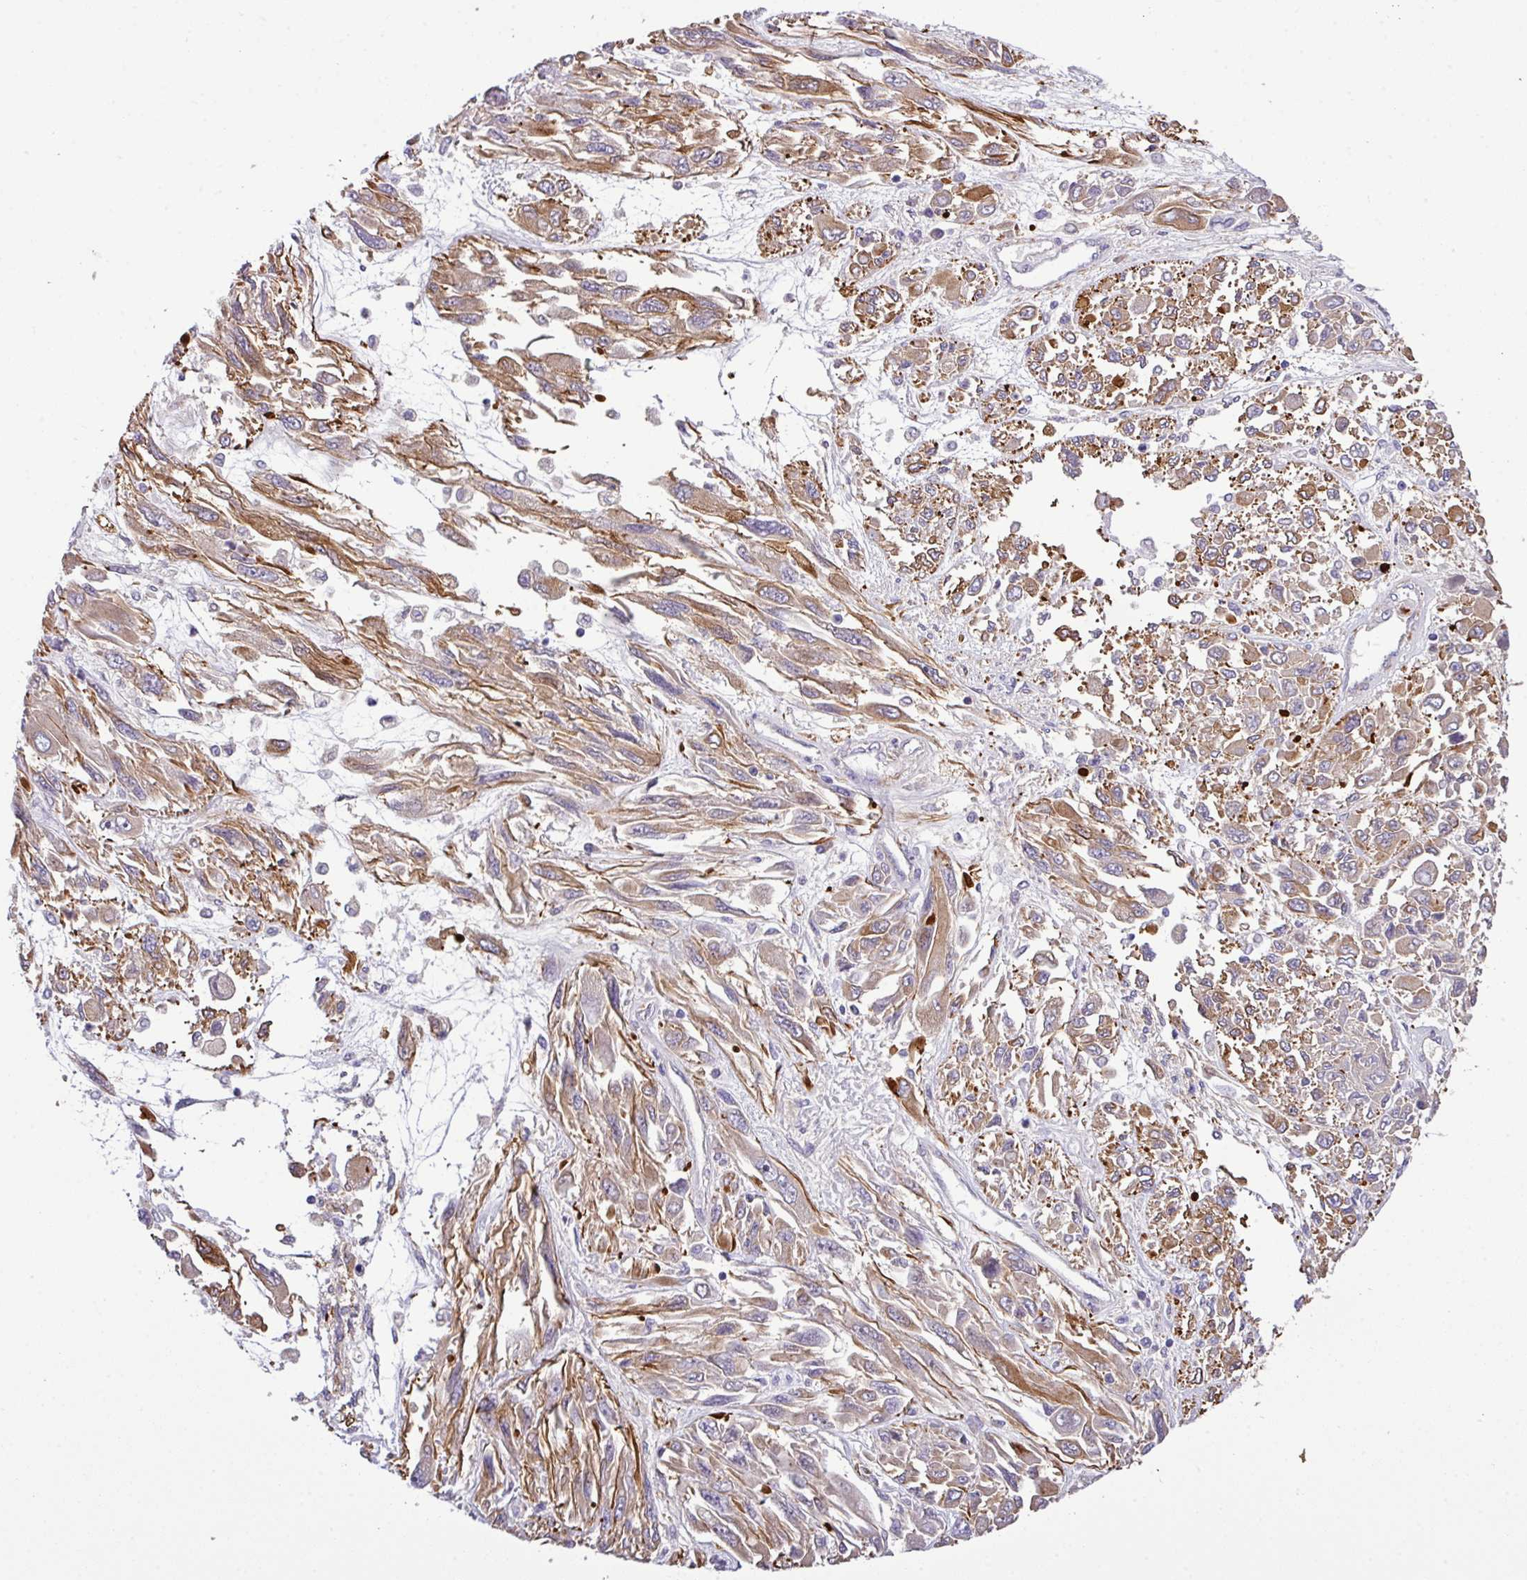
{"staining": {"intensity": "moderate", "quantity": ">75%", "location": "cytoplasmic/membranous"}, "tissue": "melanoma", "cell_type": "Tumor cells", "image_type": "cancer", "snomed": [{"axis": "morphology", "description": "Malignant melanoma, NOS"}, {"axis": "topography", "description": "Skin"}], "caption": "This image shows melanoma stained with IHC to label a protein in brown. The cytoplasmic/membranous of tumor cells show moderate positivity for the protein. Nuclei are counter-stained blue.", "gene": "PARD6A", "patient": {"sex": "female", "age": 91}}